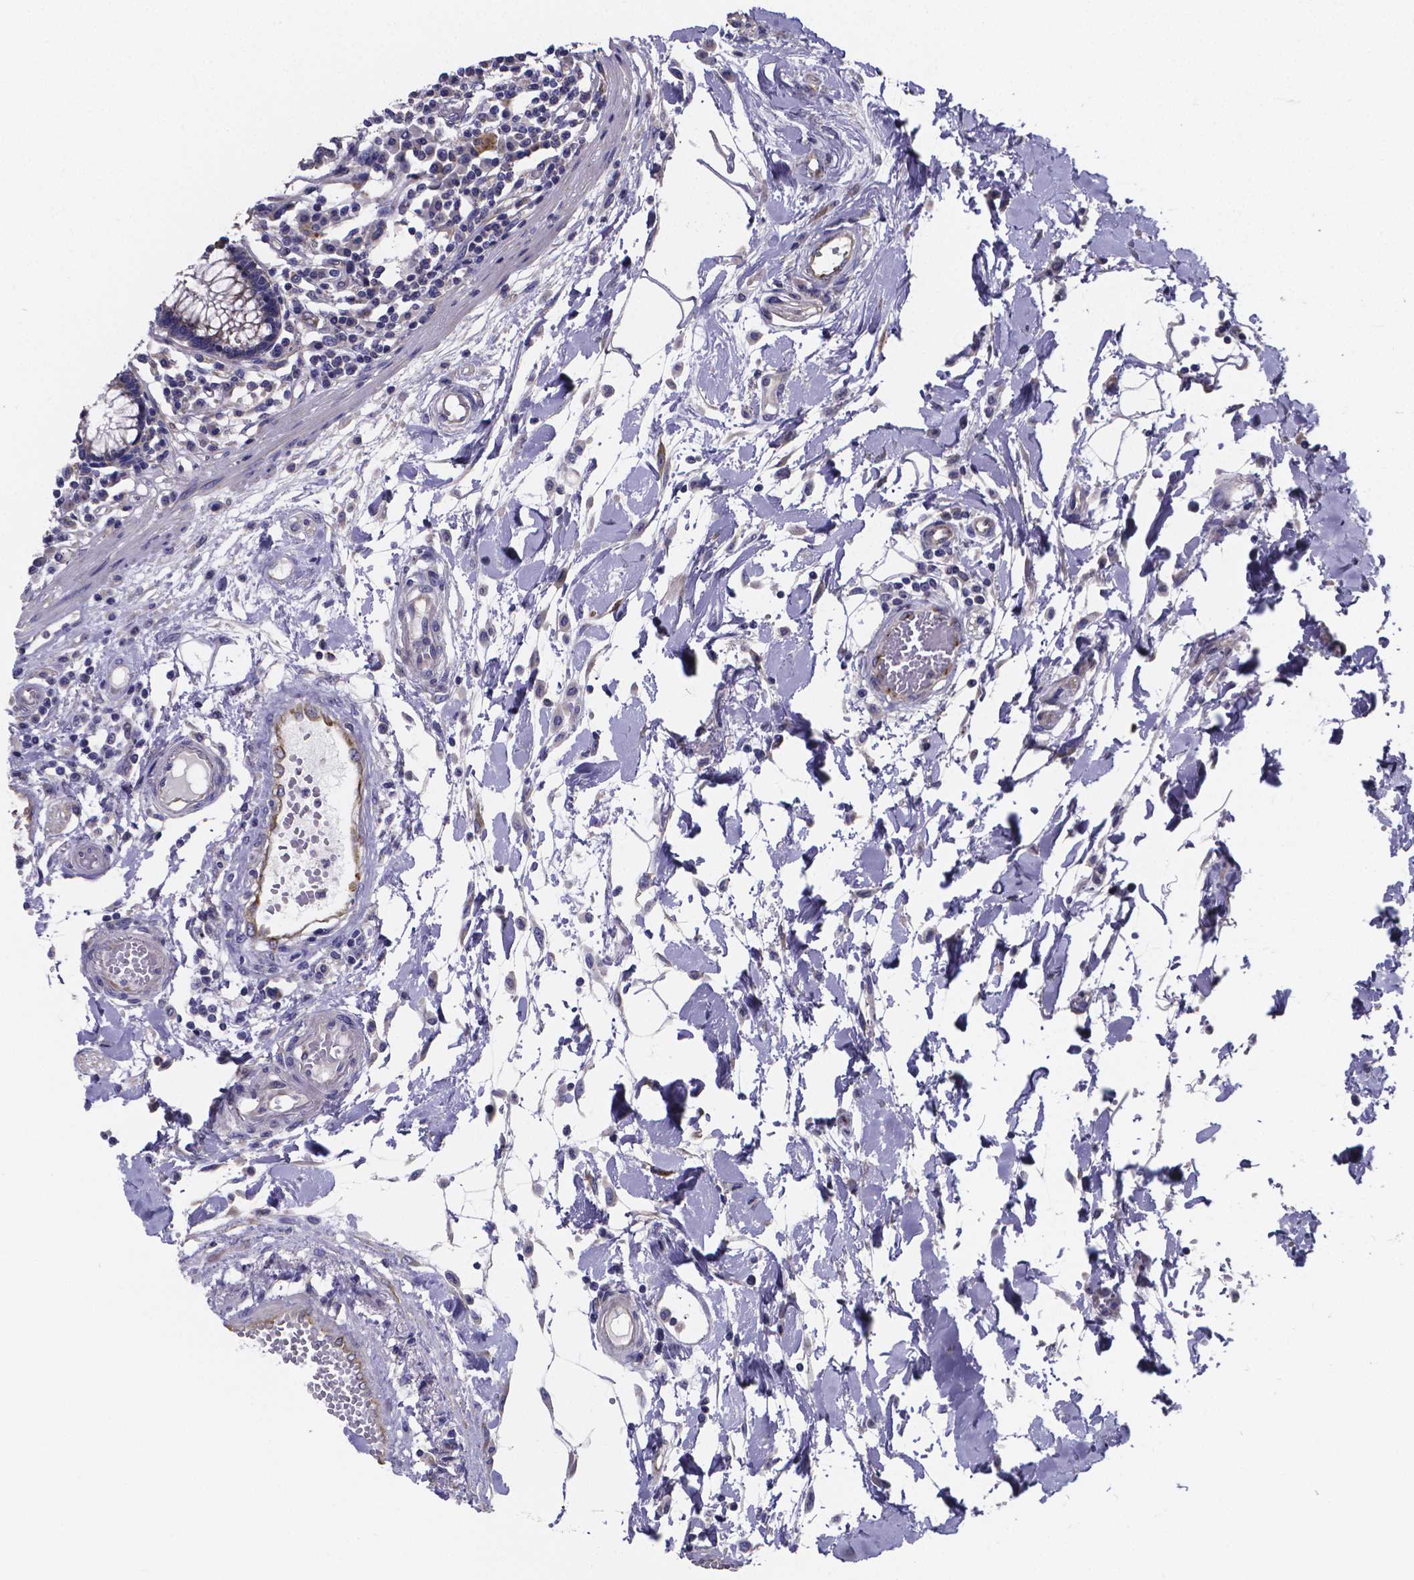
{"staining": {"intensity": "weak", "quantity": "<25%", "location": "cytoplasmic/membranous"}, "tissue": "colon", "cell_type": "Endothelial cells", "image_type": "normal", "snomed": [{"axis": "morphology", "description": "Normal tissue, NOS"}, {"axis": "morphology", "description": "Adenocarcinoma, NOS"}, {"axis": "topography", "description": "Colon"}], "caption": "This is an IHC image of unremarkable colon. There is no expression in endothelial cells.", "gene": "SFRP4", "patient": {"sex": "male", "age": 83}}